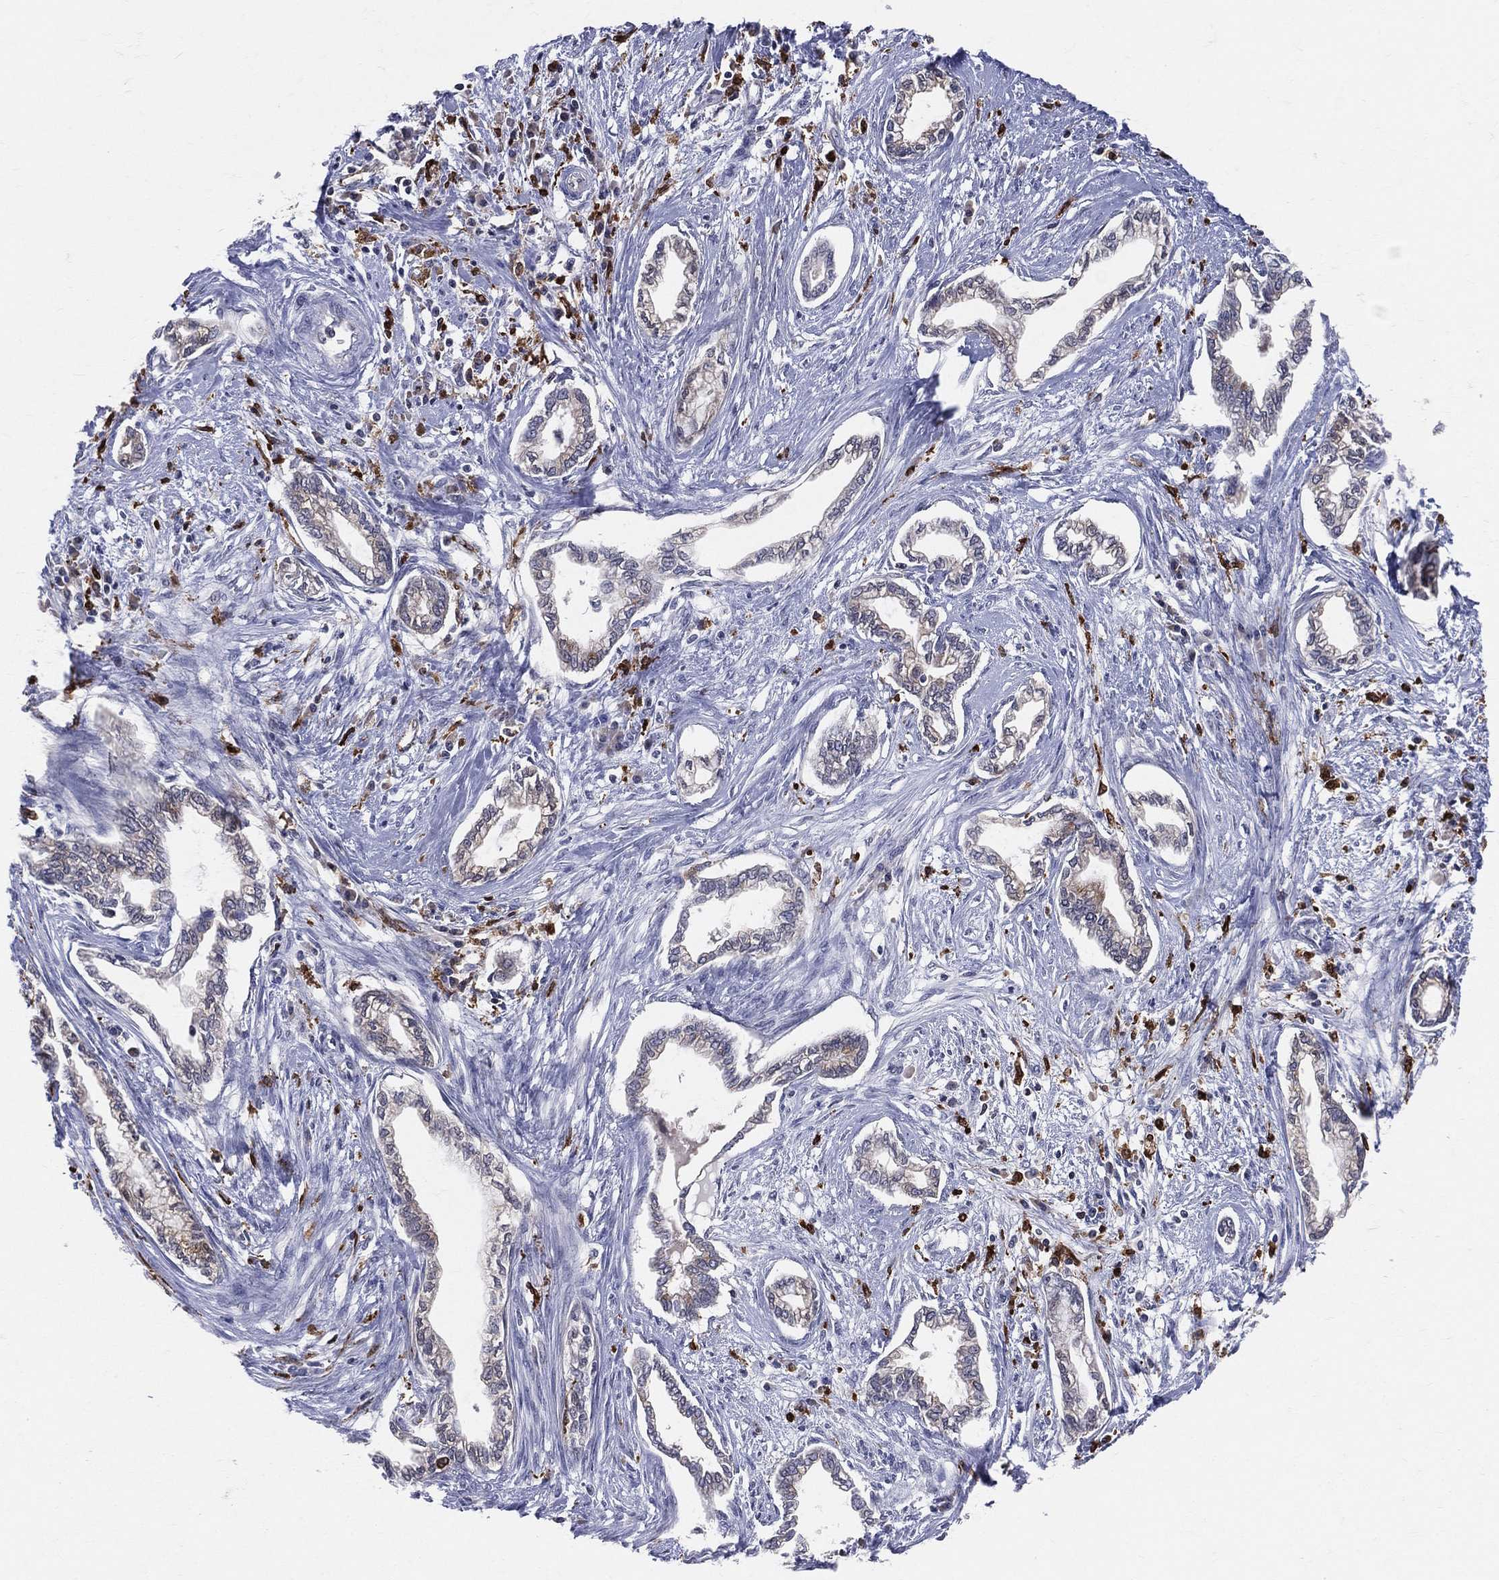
{"staining": {"intensity": "negative", "quantity": "none", "location": "none"}, "tissue": "cervical cancer", "cell_type": "Tumor cells", "image_type": "cancer", "snomed": [{"axis": "morphology", "description": "Adenocarcinoma, NOS"}, {"axis": "topography", "description": "Cervix"}], "caption": "Micrograph shows no protein positivity in tumor cells of cervical adenocarcinoma tissue.", "gene": "CD74", "patient": {"sex": "female", "age": 62}}